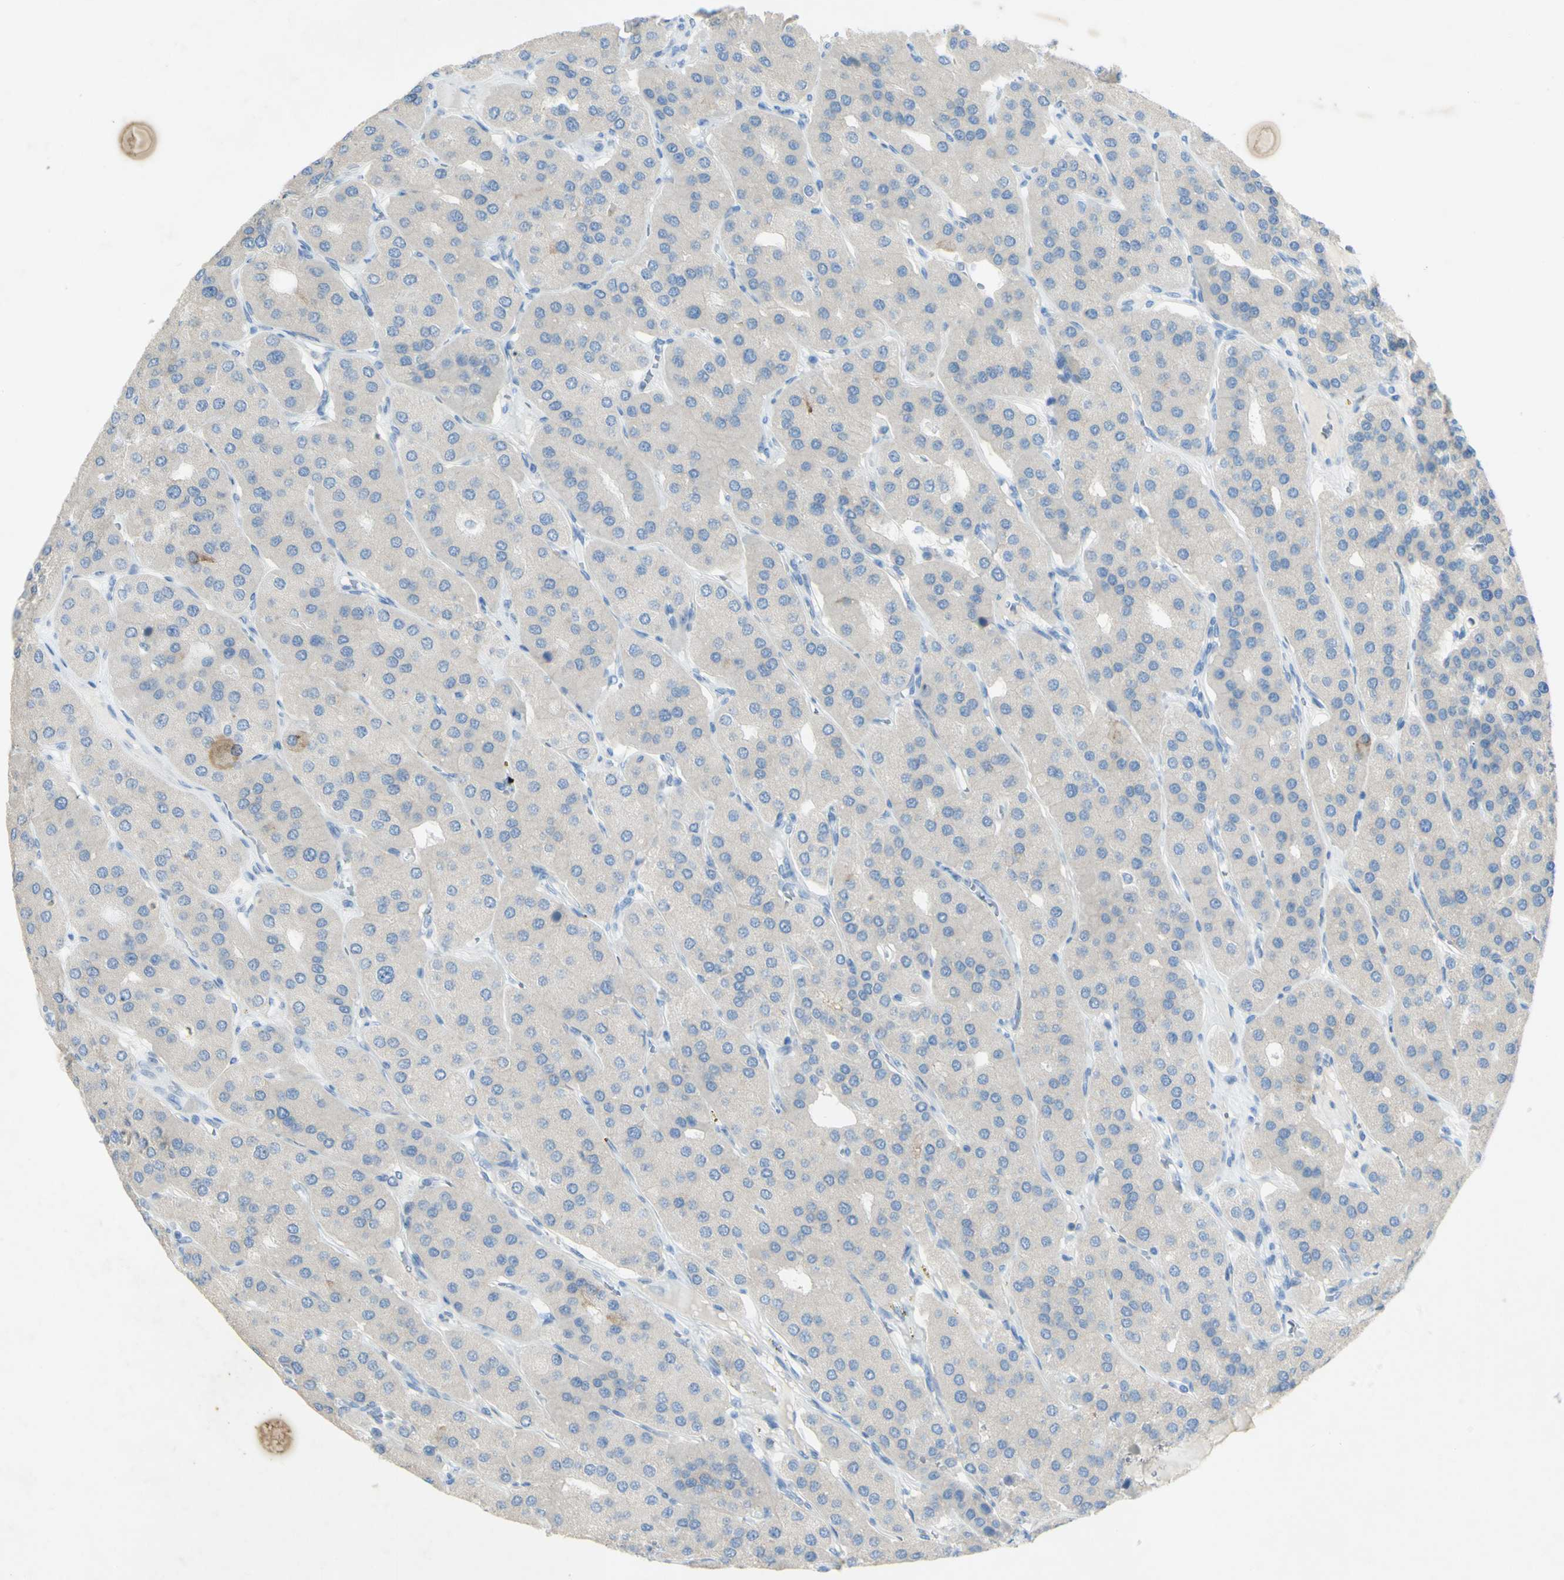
{"staining": {"intensity": "weak", "quantity": ">75%", "location": "cytoplasmic/membranous"}, "tissue": "parathyroid gland", "cell_type": "Glandular cells", "image_type": "normal", "snomed": [{"axis": "morphology", "description": "Normal tissue, NOS"}, {"axis": "morphology", "description": "Adenoma, NOS"}, {"axis": "topography", "description": "Parathyroid gland"}], "caption": "Immunohistochemical staining of normal parathyroid gland shows weak cytoplasmic/membranous protein expression in approximately >75% of glandular cells.", "gene": "GDF15", "patient": {"sex": "female", "age": 86}}